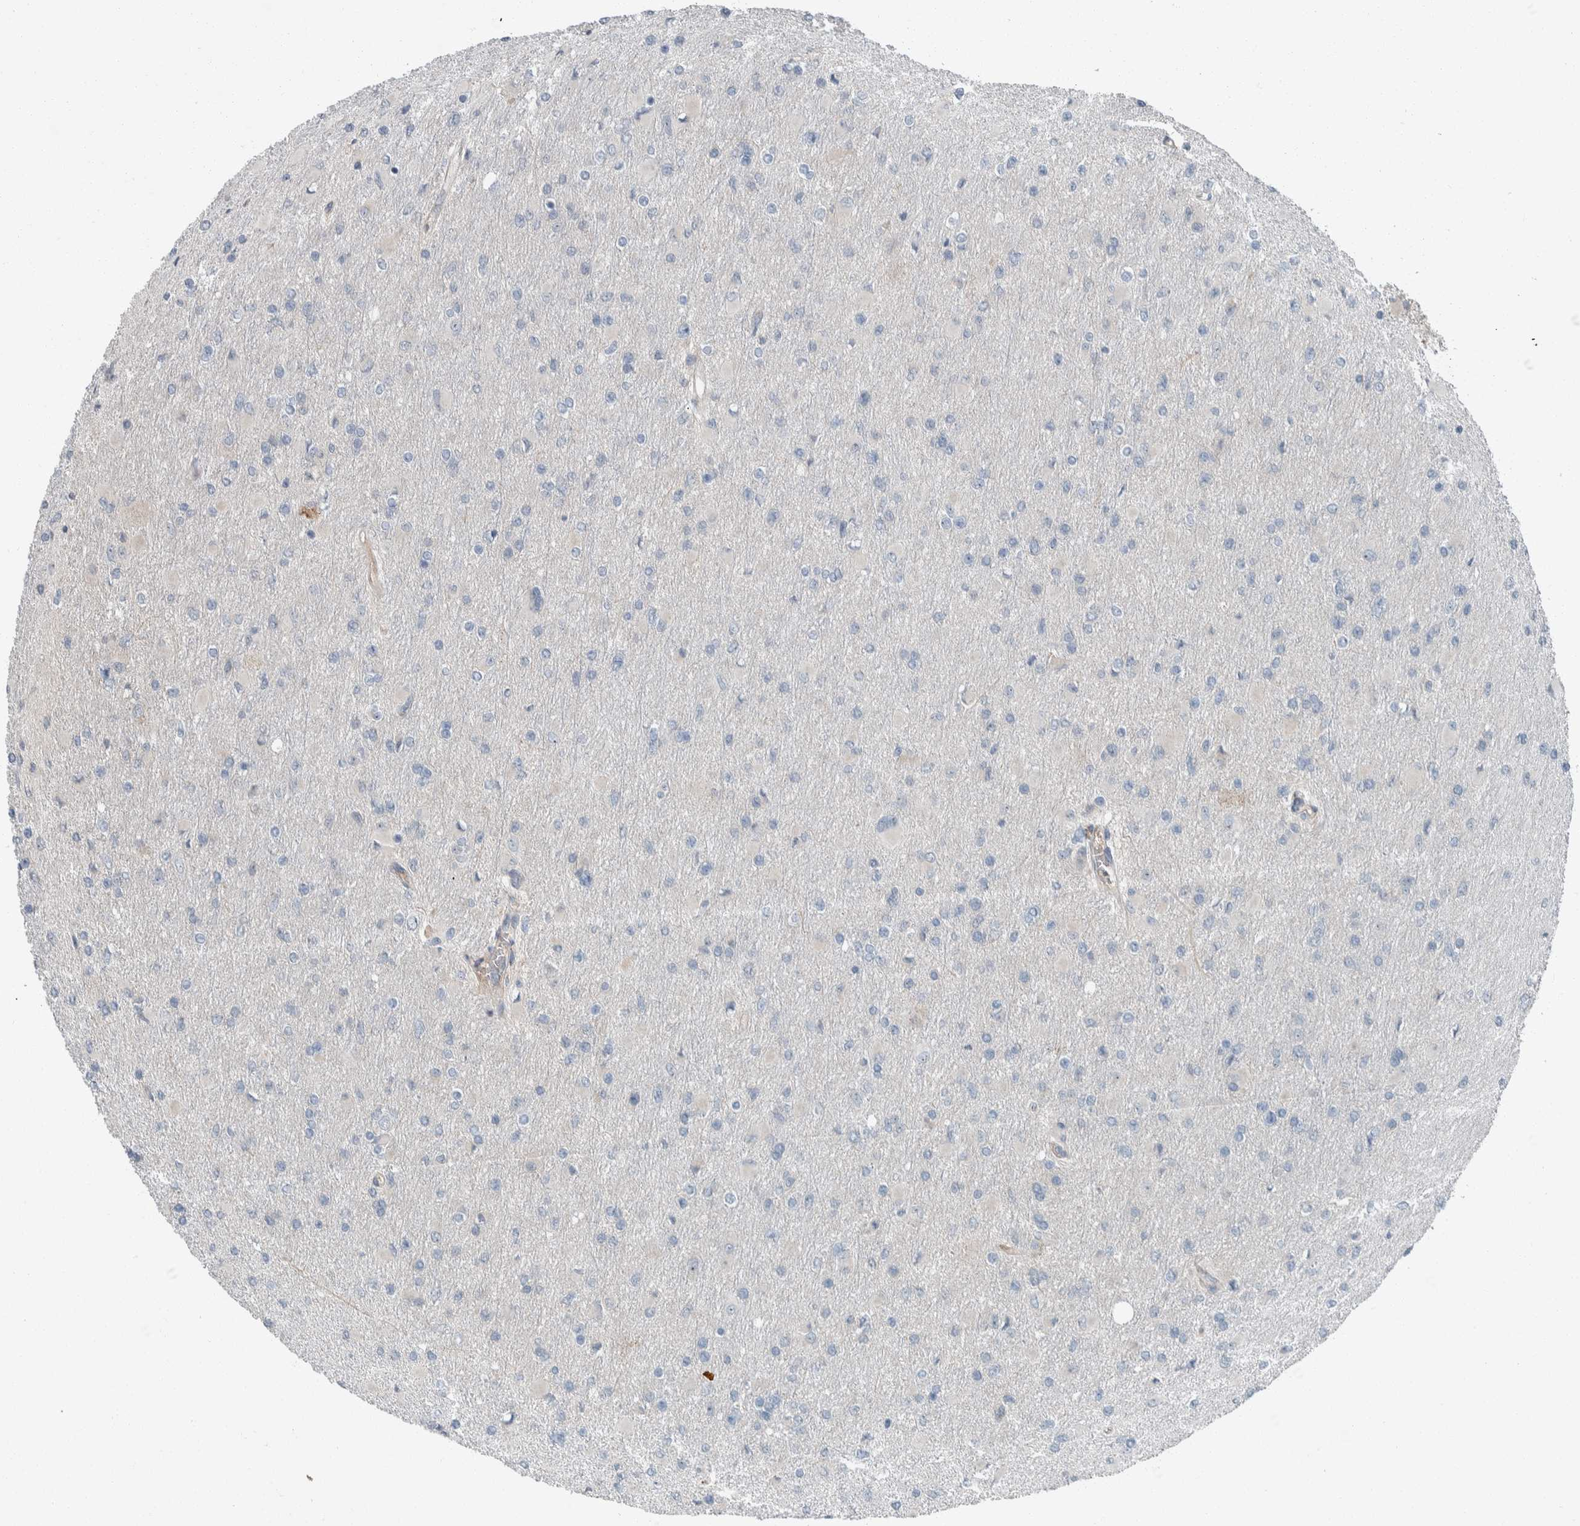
{"staining": {"intensity": "negative", "quantity": "none", "location": "none"}, "tissue": "glioma", "cell_type": "Tumor cells", "image_type": "cancer", "snomed": [{"axis": "morphology", "description": "Glioma, malignant, High grade"}, {"axis": "topography", "description": "Cerebral cortex"}], "caption": "A photomicrograph of human malignant glioma (high-grade) is negative for staining in tumor cells. (Stains: DAB immunohistochemistry with hematoxylin counter stain, Microscopy: brightfield microscopy at high magnification).", "gene": "USP25", "patient": {"sex": "female", "age": 36}}